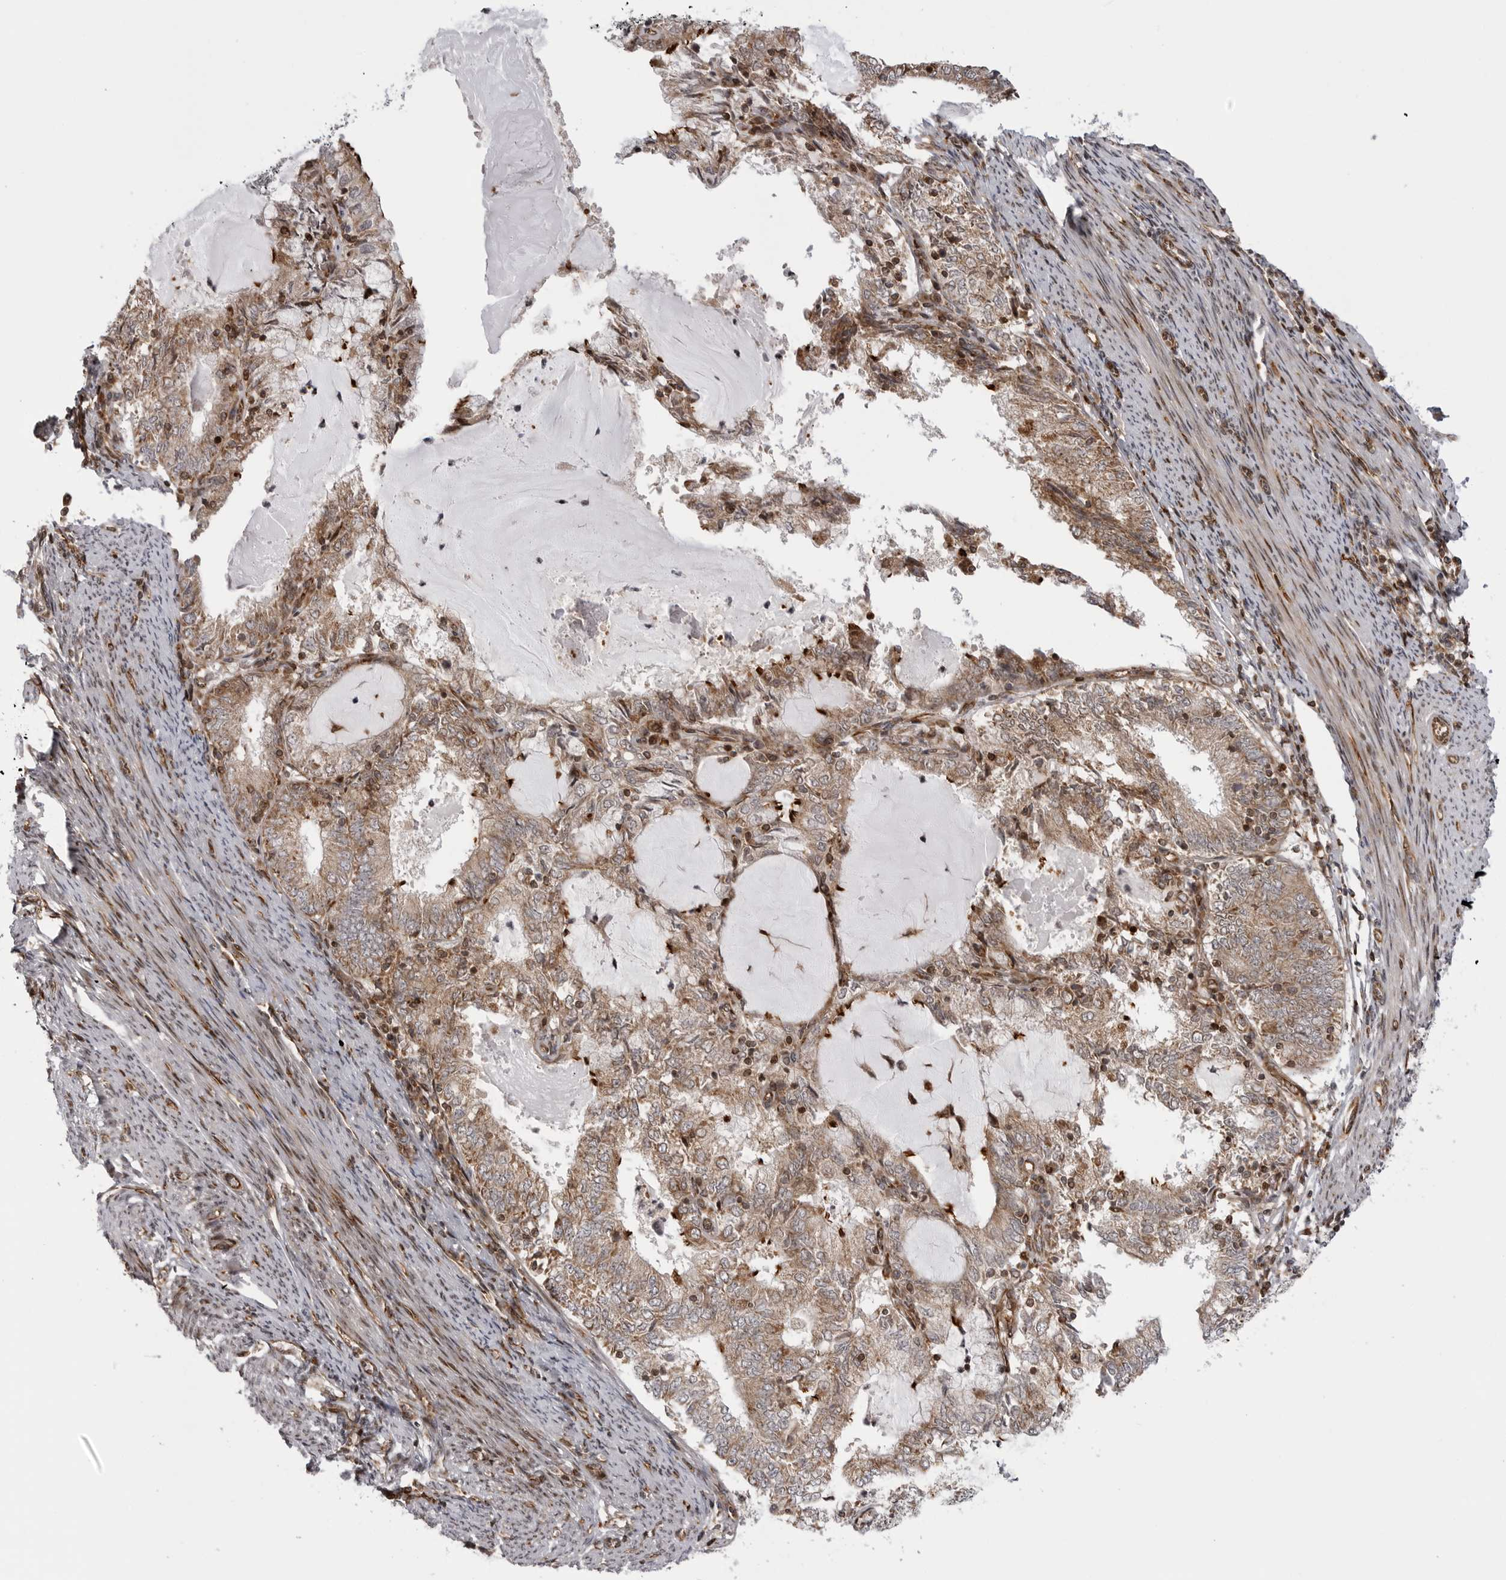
{"staining": {"intensity": "weak", "quantity": "25%-75%", "location": "cytoplasmic/membranous,nuclear"}, "tissue": "endometrial cancer", "cell_type": "Tumor cells", "image_type": "cancer", "snomed": [{"axis": "morphology", "description": "Adenocarcinoma, NOS"}, {"axis": "topography", "description": "Endometrium"}], "caption": "Tumor cells show weak cytoplasmic/membranous and nuclear expression in approximately 25%-75% of cells in adenocarcinoma (endometrial).", "gene": "ABL1", "patient": {"sex": "female", "age": 57}}